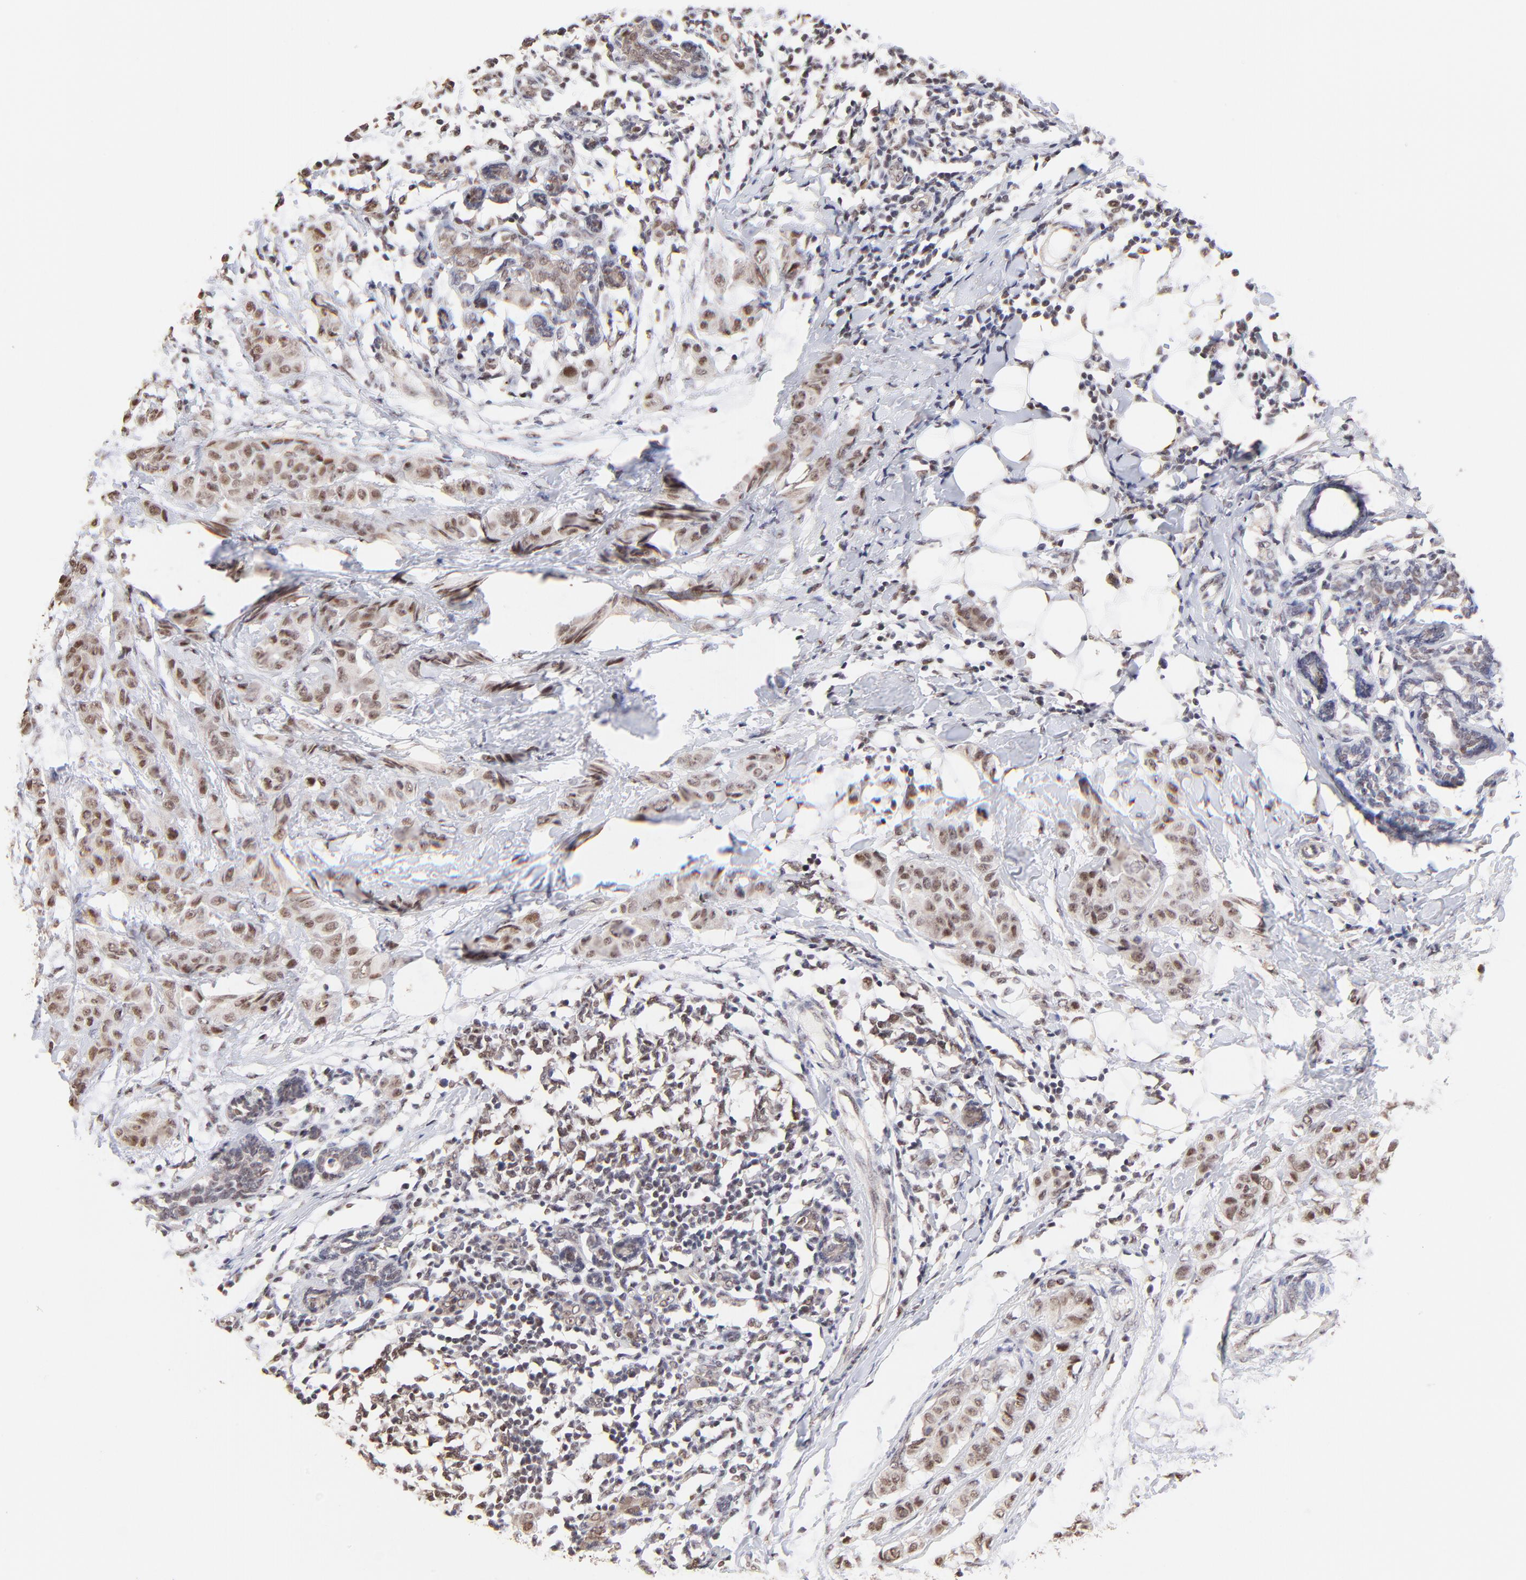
{"staining": {"intensity": "weak", "quantity": ">75%", "location": "cytoplasmic/membranous,nuclear"}, "tissue": "breast cancer", "cell_type": "Tumor cells", "image_type": "cancer", "snomed": [{"axis": "morphology", "description": "Duct carcinoma"}, {"axis": "topography", "description": "Breast"}], "caption": "Brown immunohistochemical staining in breast cancer shows weak cytoplasmic/membranous and nuclear positivity in approximately >75% of tumor cells.", "gene": "ZNF670", "patient": {"sex": "female", "age": 40}}